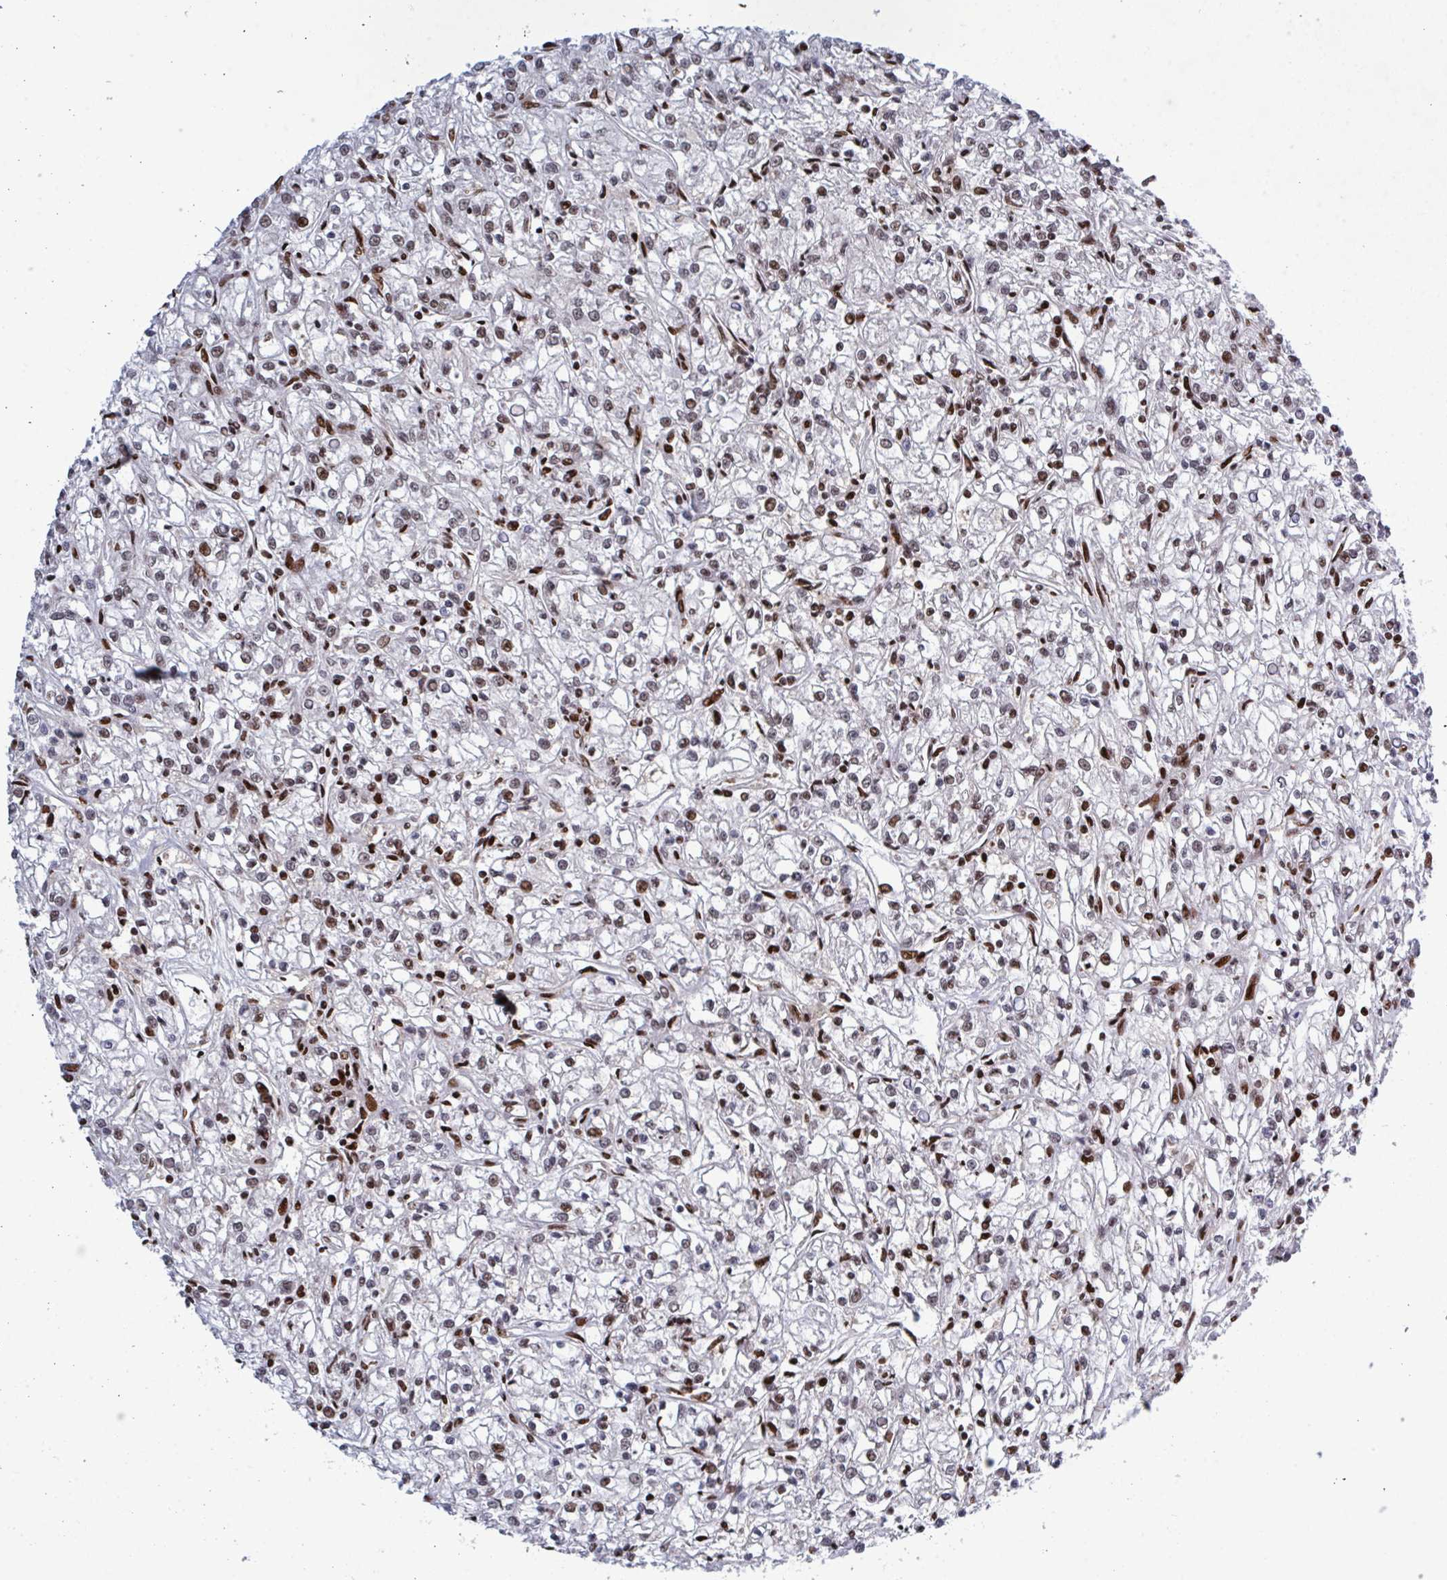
{"staining": {"intensity": "moderate", "quantity": ">75%", "location": "nuclear"}, "tissue": "renal cancer", "cell_type": "Tumor cells", "image_type": "cancer", "snomed": [{"axis": "morphology", "description": "Adenocarcinoma, NOS"}, {"axis": "topography", "description": "Kidney"}], "caption": "Immunohistochemical staining of human renal adenocarcinoma reveals moderate nuclear protein positivity in about >75% of tumor cells. (DAB IHC, brown staining for protein, blue staining for nuclei).", "gene": "ZNF607", "patient": {"sex": "female", "age": 59}}